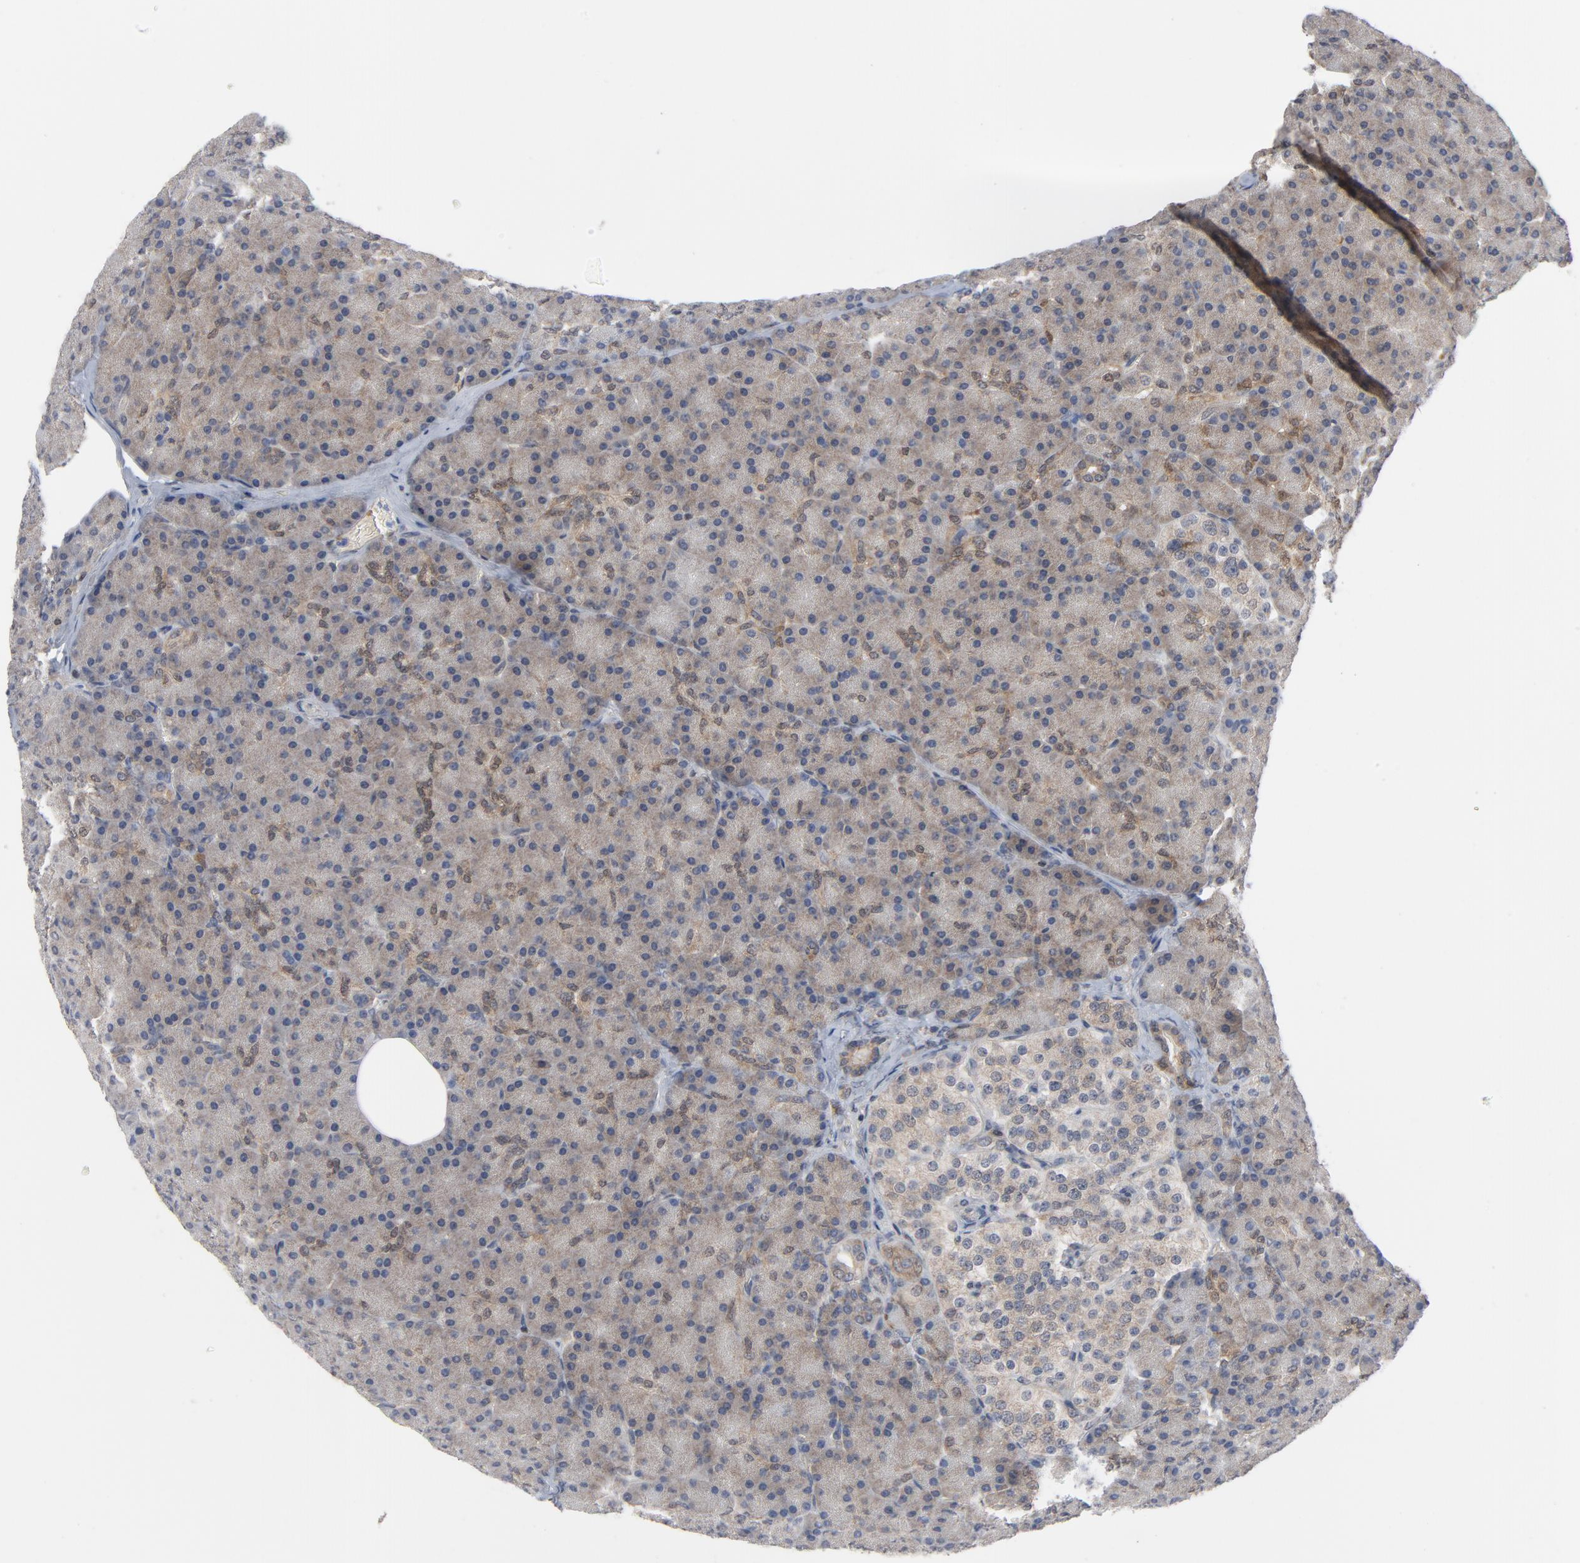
{"staining": {"intensity": "weak", "quantity": ">75%", "location": "cytoplasmic/membranous"}, "tissue": "pancreas", "cell_type": "Exocrine glandular cells", "image_type": "normal", "snomed": [{"axis": "morphology", "description": "Normal tissue, NOS"}, {"axis": "topography", "description": "Pancreas"}], "caption": "Immunohistochemical staining of benign pancreas exhibits >75% levels of weak cytoplasmic/membranous protein expression in about >75% of exocrine glandular cells.", "gene": "PRDX1", "patient": {"sex": "female", "age": 43}}